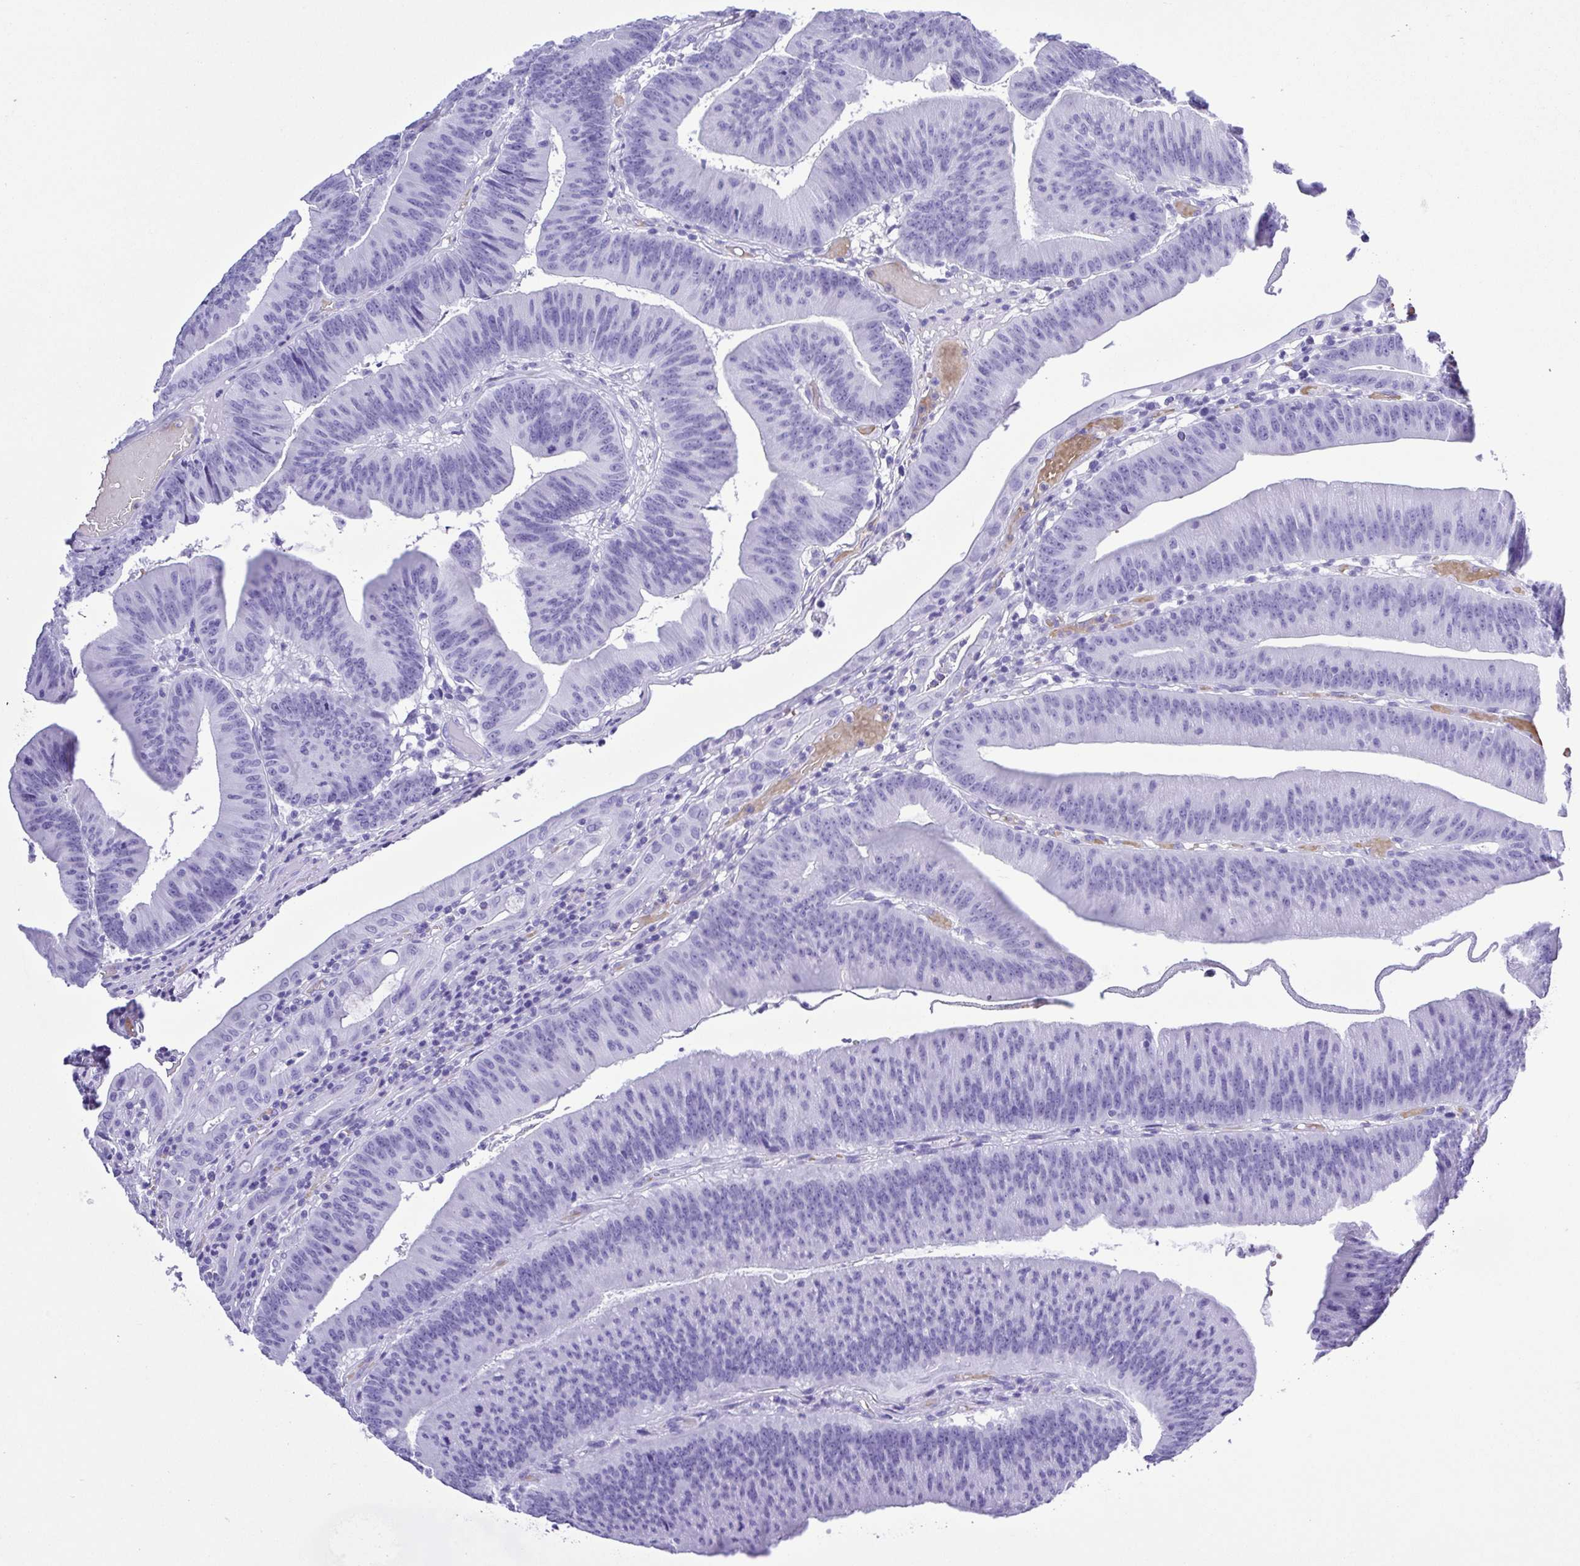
{"staining": {"intensity": "negative", "quantity": "none", "location": "none"}, "tissue": "colorectal cancer", "cell_type": "Tumor cells", "image_type": "cancer", "snomed": [{"axis": "morphology", "description": "Adenocarcinoma, NOS"}, {"axis": "topography", "description": "Colon"}], "caption": "High magnification brightfield microscopy of colorectal adenocarcinoma stained with DAB (brown) and counterstained with hematoxylin (blue): tumor cells show no significant staining. Brightfield microscopy of immunohistochemistry stained with DAB (brown) and hematoxylin (blue), captured at high magnification.", "gene": "SYT1", "patient": {"sex": "female", "age": 78}}